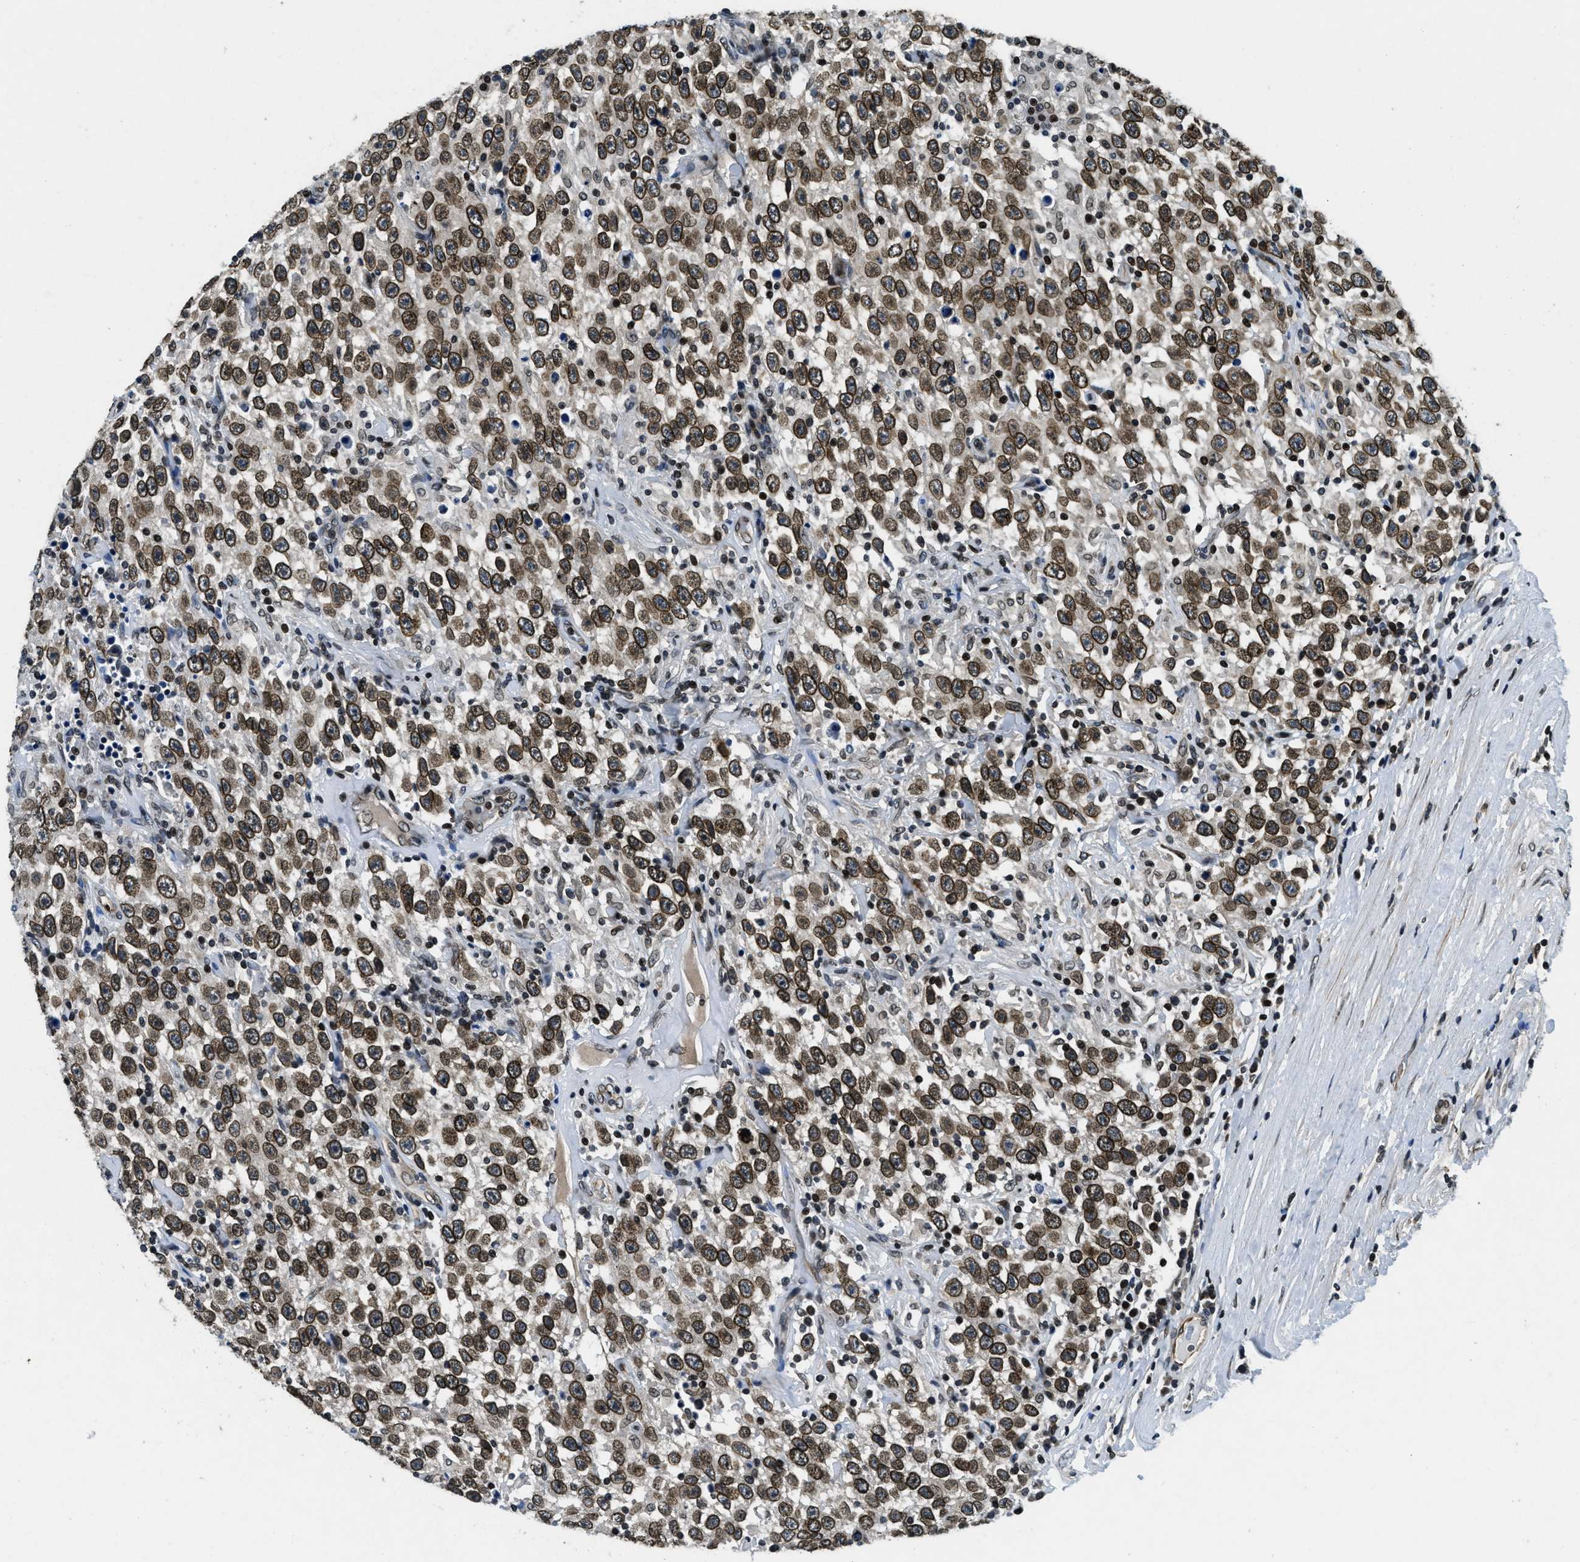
{"staining": {"intensity": "moderate", "quantity": ">75%", "location": "nuclear"}, "tissue": "testis cancer", "cell_type": "Tumor cells", "image_type": "cancer", "snomed": [{"axis": "morphology", "description": "Seminoma, NOS"}, {"axis": "topography", "description": "Testis"}], "caption": "Immunohistochemical staining of testis seminoma demonstrates medium levels of moderate nuclear positivity in approximately >75% of tumor cells. Using DAB (brown) and hematoxylin (blue) stains, captured at high magnification using brightfield microscopy.", "gene": "ZC3HC1", "patient": {"sex": "male", "age": 41}}